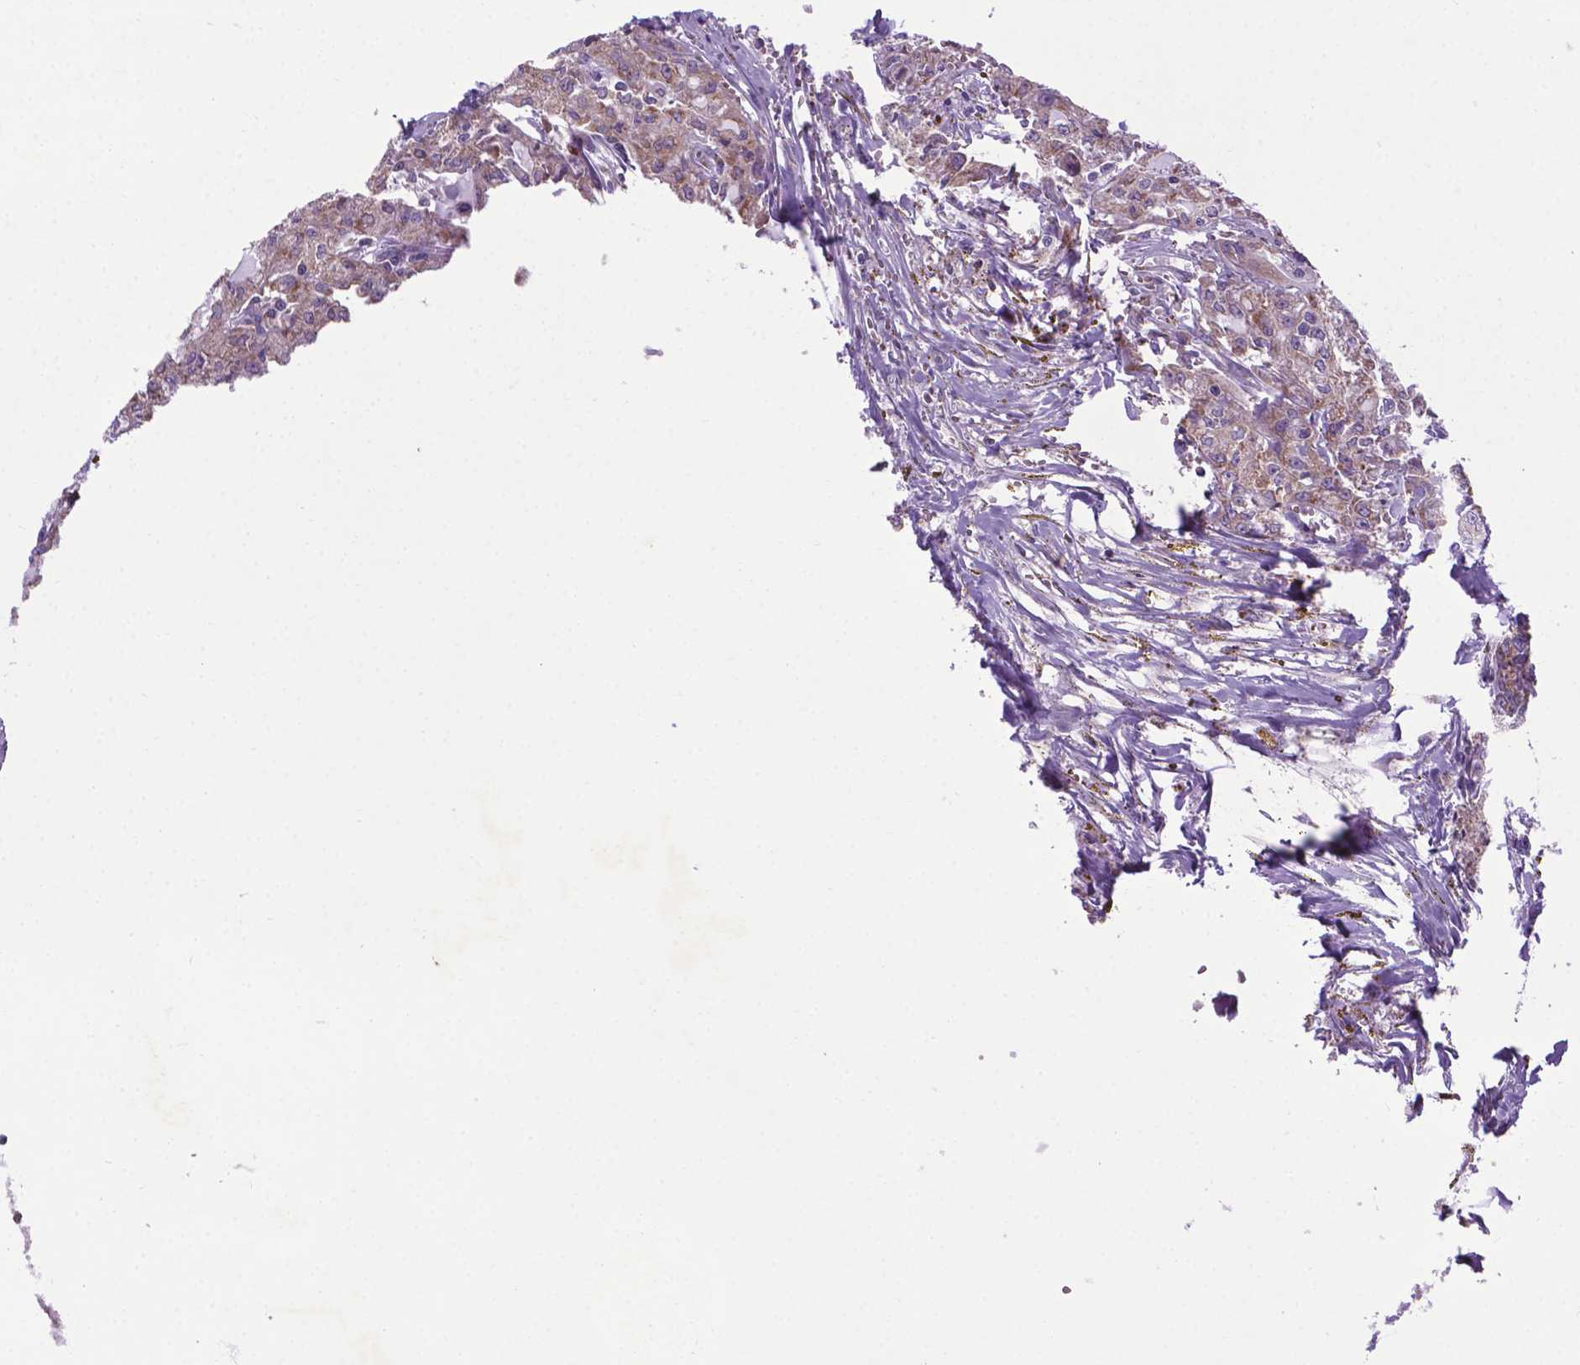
{"staining": {"intensity": "weak", "quantity": ">75%", "location": "cytoplasmic/membranous"}, "tissue": "head and neck cancer", "cell_type": "Tumor cells", "image_type": "cancer", "snomed": [{"axis": "morphology", "description": "Adenocarcinoma, NOS"}, {"axis": "topography", "description": "Head-Neck"}], "caption": "Human adenocarcinoma (head and neck) stained with a protein marker reveals weak staining in tumor cells.", "gene": "WDR83OS", "patient": {"sex": "male", "age": 64}}